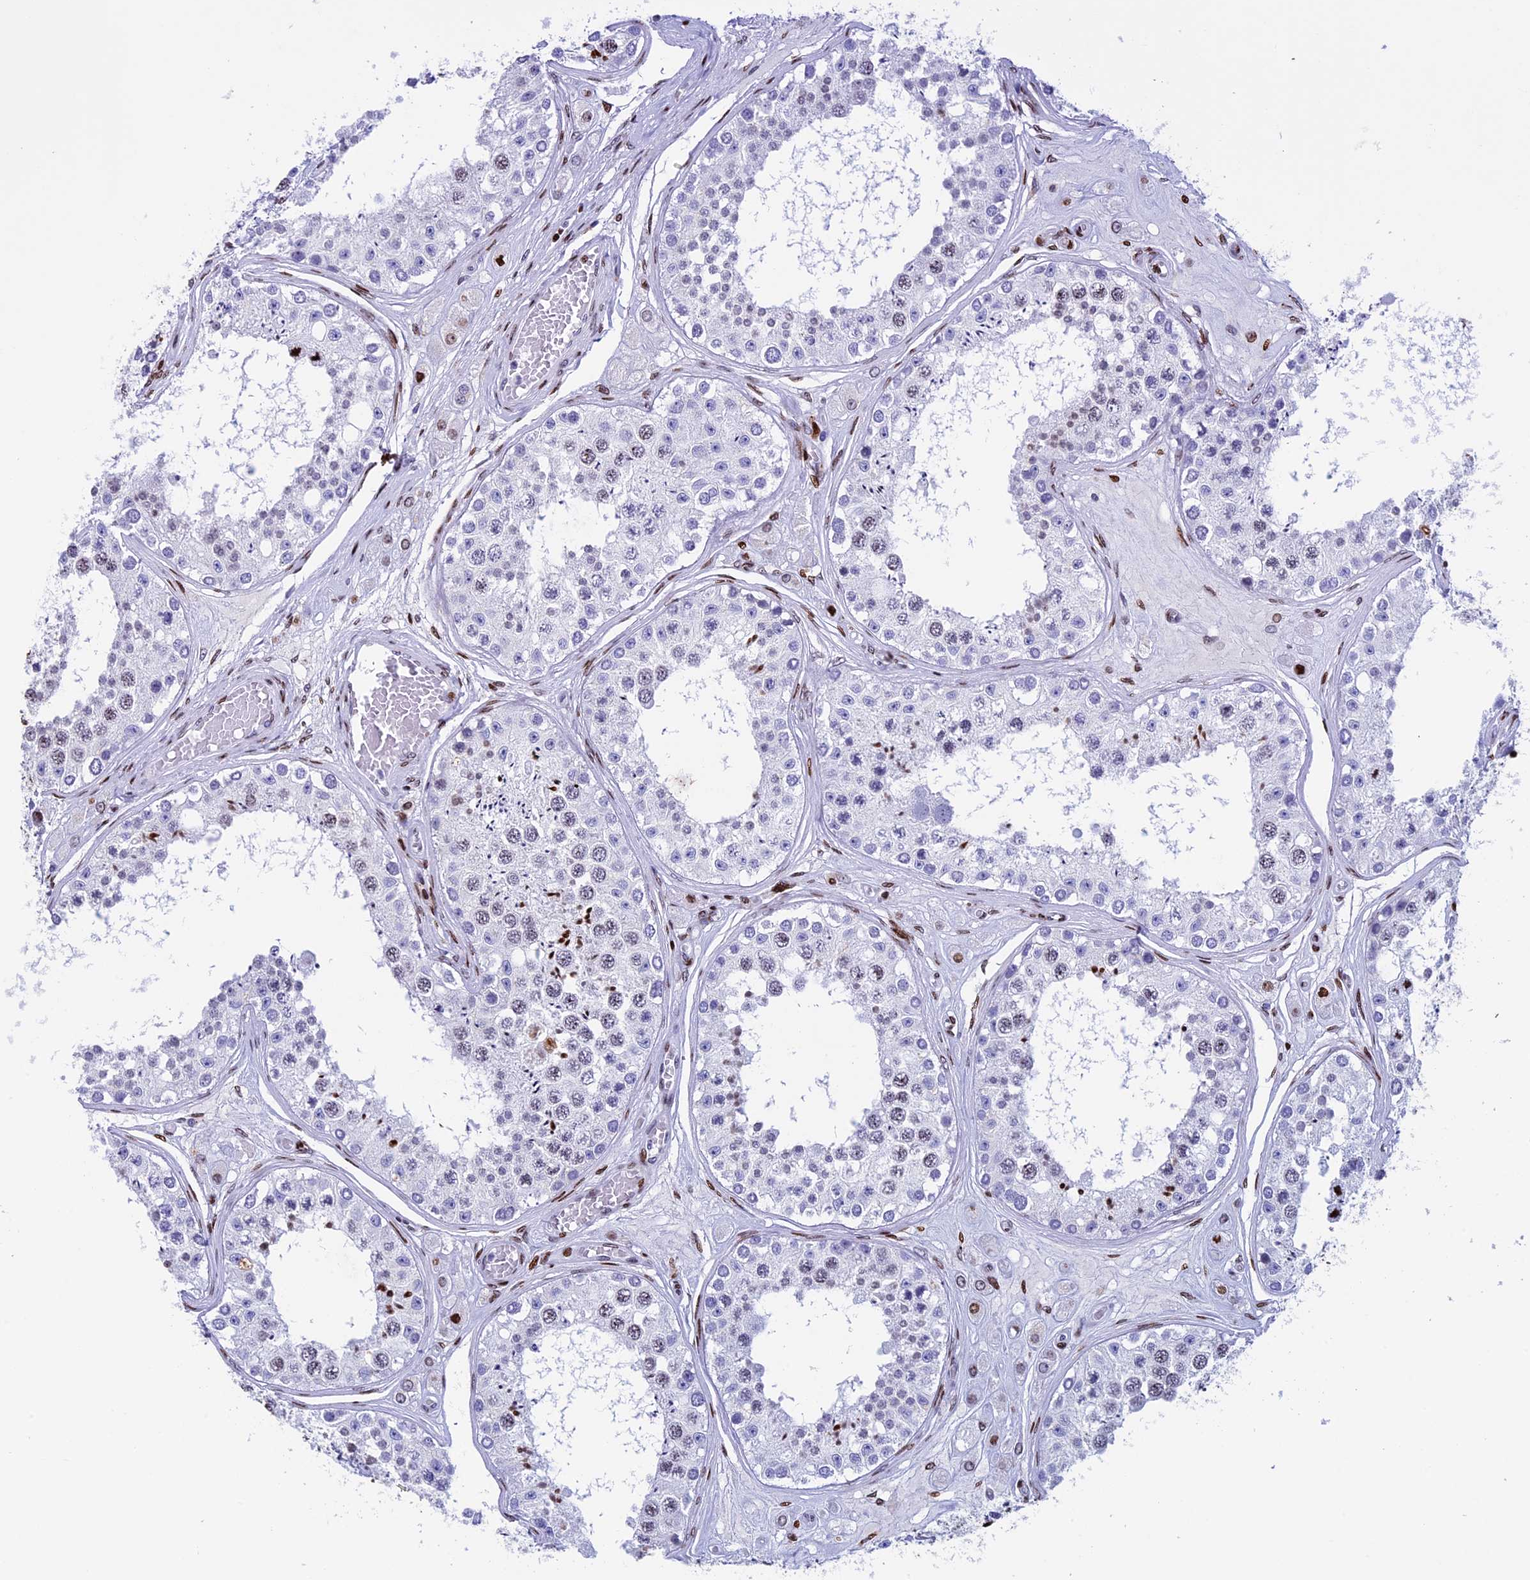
{"staining": {"intensity": "strong", "quantity": "<25%", "location": "nuclear"}, "tissue": "testis", "cell_type": "Cells in seminiferous ducts", "image_type": "normal", "snomed": [{"axis": "morphology", "description": "Normal tissue, NOS"}, {"axis": "topography", "description": "Testis"}], "caption": "Testis was stained to show a protein in brown. There is medium levels of strong nuclear staining in about <25% of cells in seminiferous ducts. (DAB IHC with brightfield microscopy, high magnification).", "gene": "BTBD3", "patient": {"sex": "male", "age": 25}}